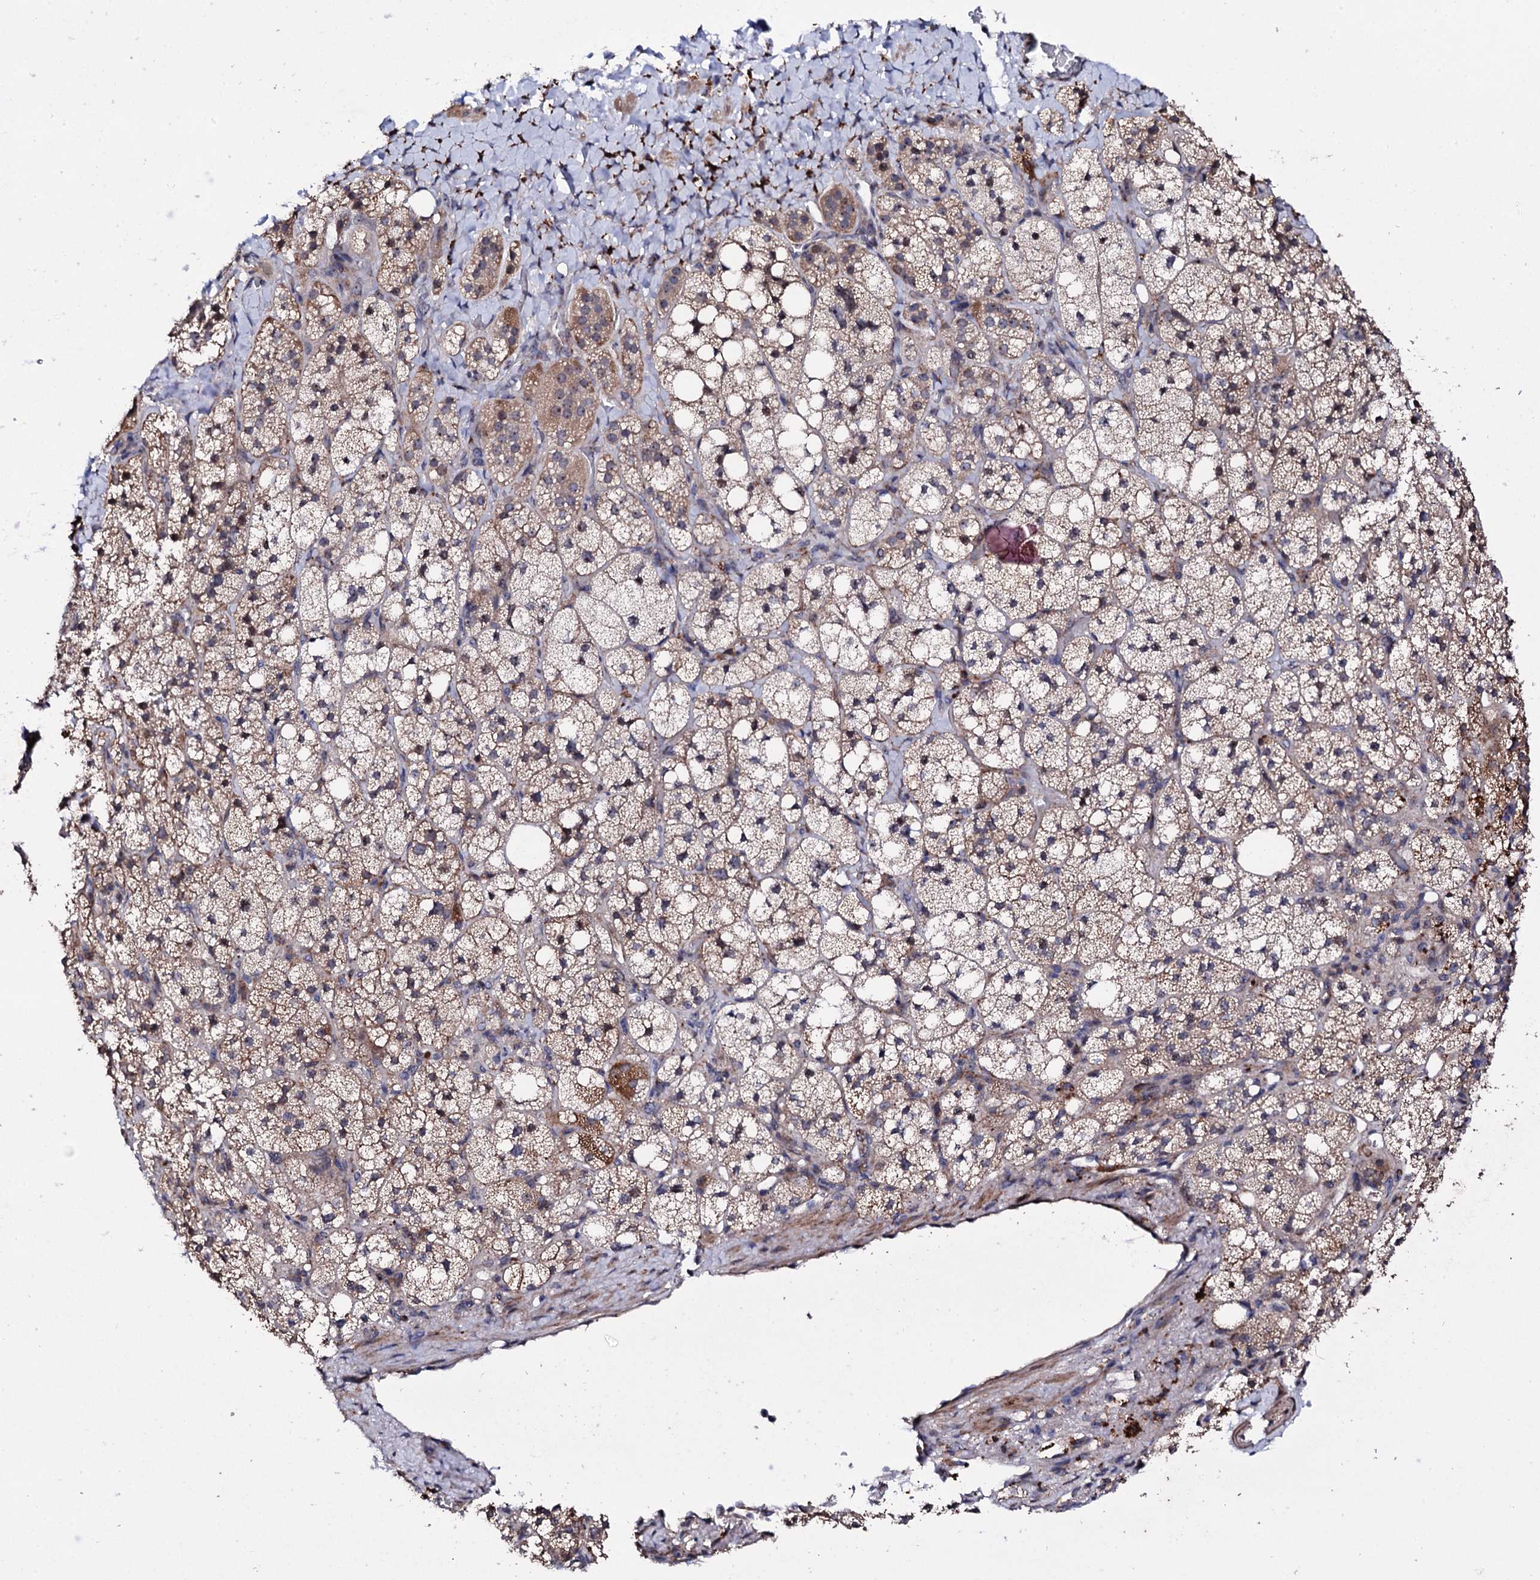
{"staining": {"intensity": "strong", "quantity": "<25%", "location": "cytoplasmic/membranous"}, "tissue": "adrenal gland", "cell_type": "Glandular cells", "image_type": "normal", "snomed": [{"axis": "morphology", "description": "Normal tissue, NOS"}, {"axis": "topography", "description": "Adrenal gland"}], "caption": "High-magnification brightfield microscopy of normal adrenal gland stained with DAB (brown) and counterstained with hematoxylin (blue). glandular cells exhibit strong cytoplasmic/membranous positivity is identified in about<25% of cells. The protein is shown in brown color, while the nuclei are stained blue.", "gene": "GTPBP4", "patient": {"sex": "male", "age": 61}}